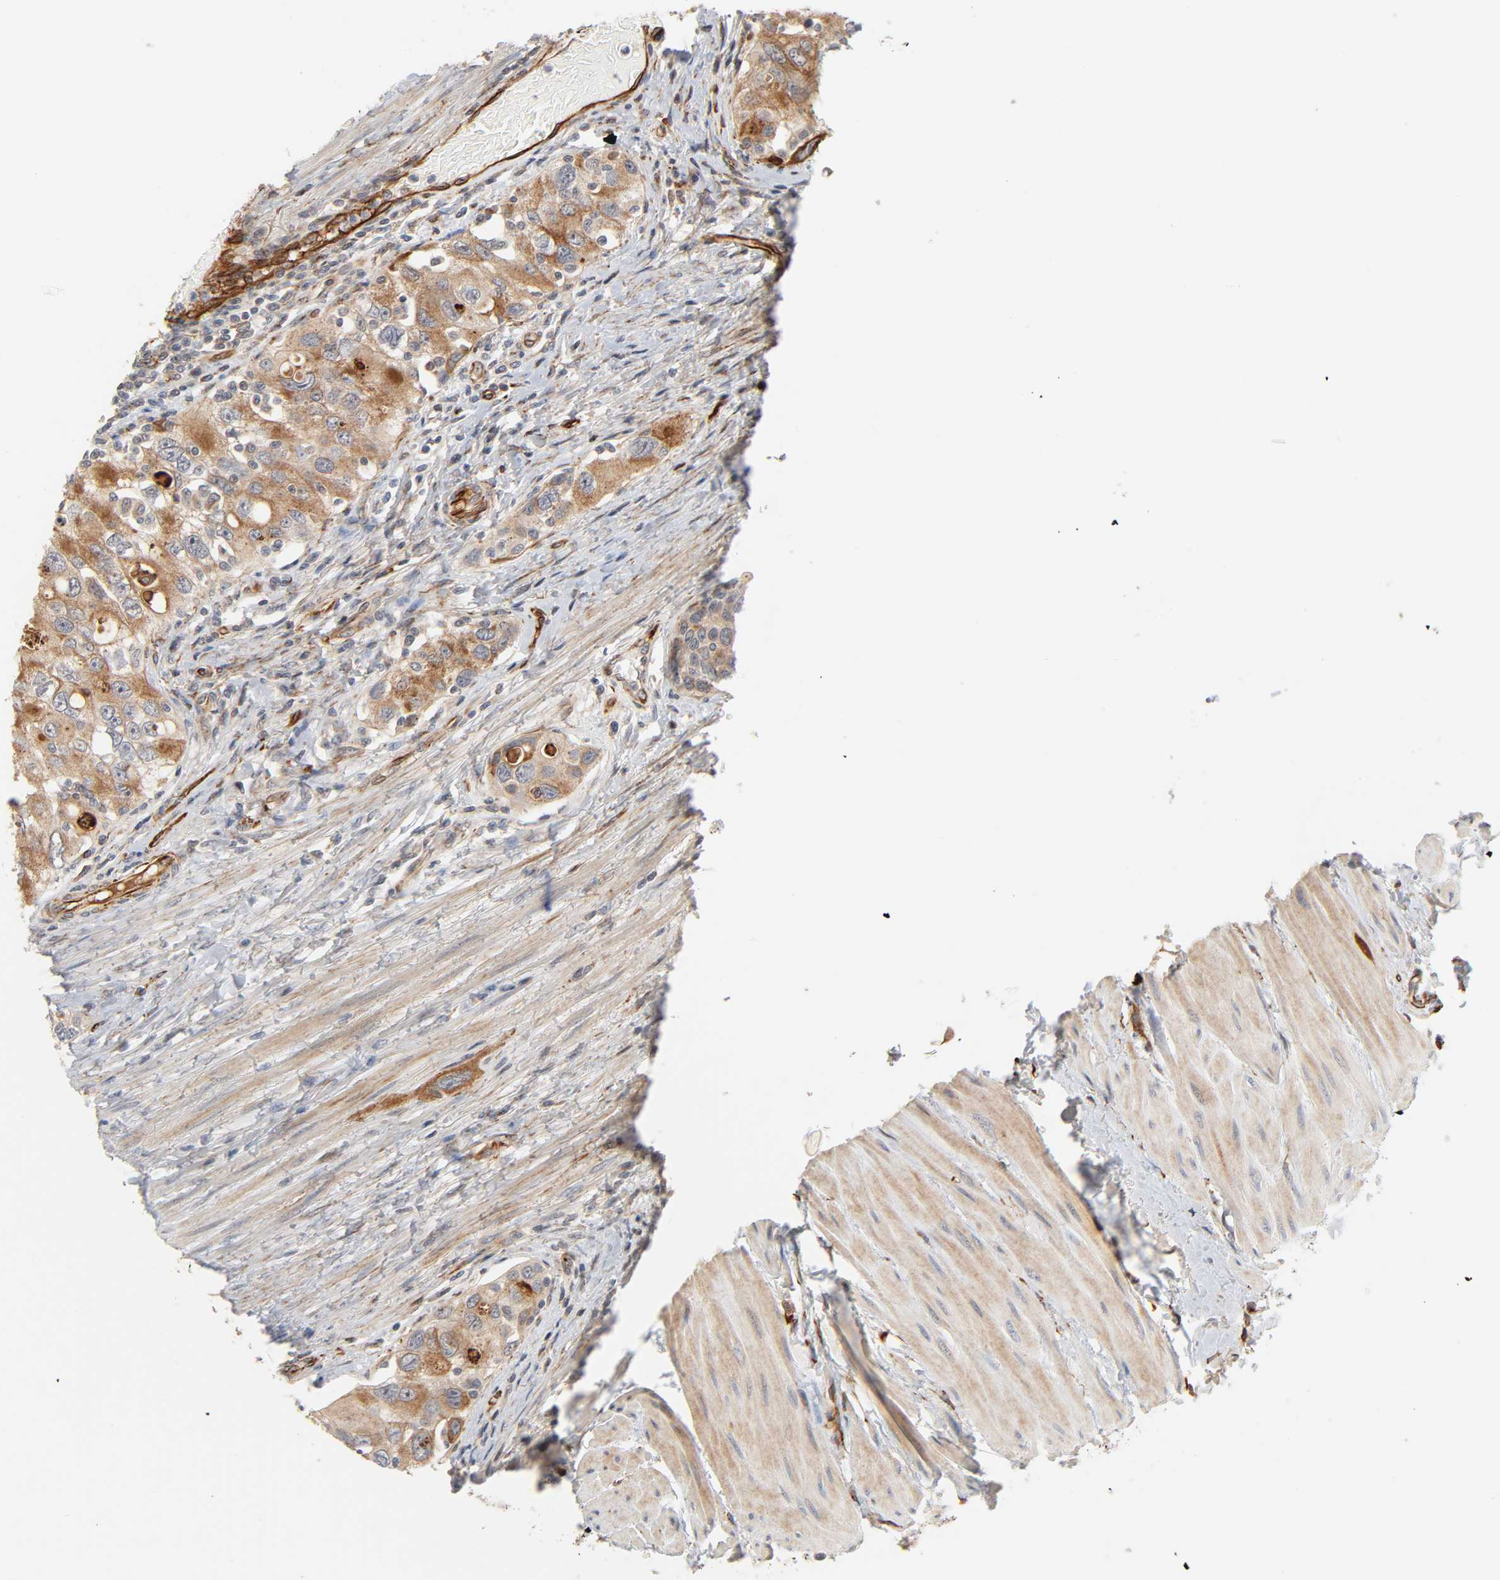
{"staining": {"intensity": "moderate", "quantity": ">75%", "location": "cytoplasmic/membranous"}, "tissue": "urothelial cancer", "cell_type": "Tumor cells", "image_type": "cancer", "snomed": [{"axis": "morphology", "description": "Urothelial carcinoma, High grade"}, {"axis": "topography", "description": "Urinary bladder"}], "caption": "Urothelial carcinoma (high-grade) tissue demonstrates moderate cytoplasmic/membranous positivity in approximately >75% of tumor cells, visualized by immunohistochemistry.", "gene": "REEP6", "patient": {"sex": "female", "age": 56}}